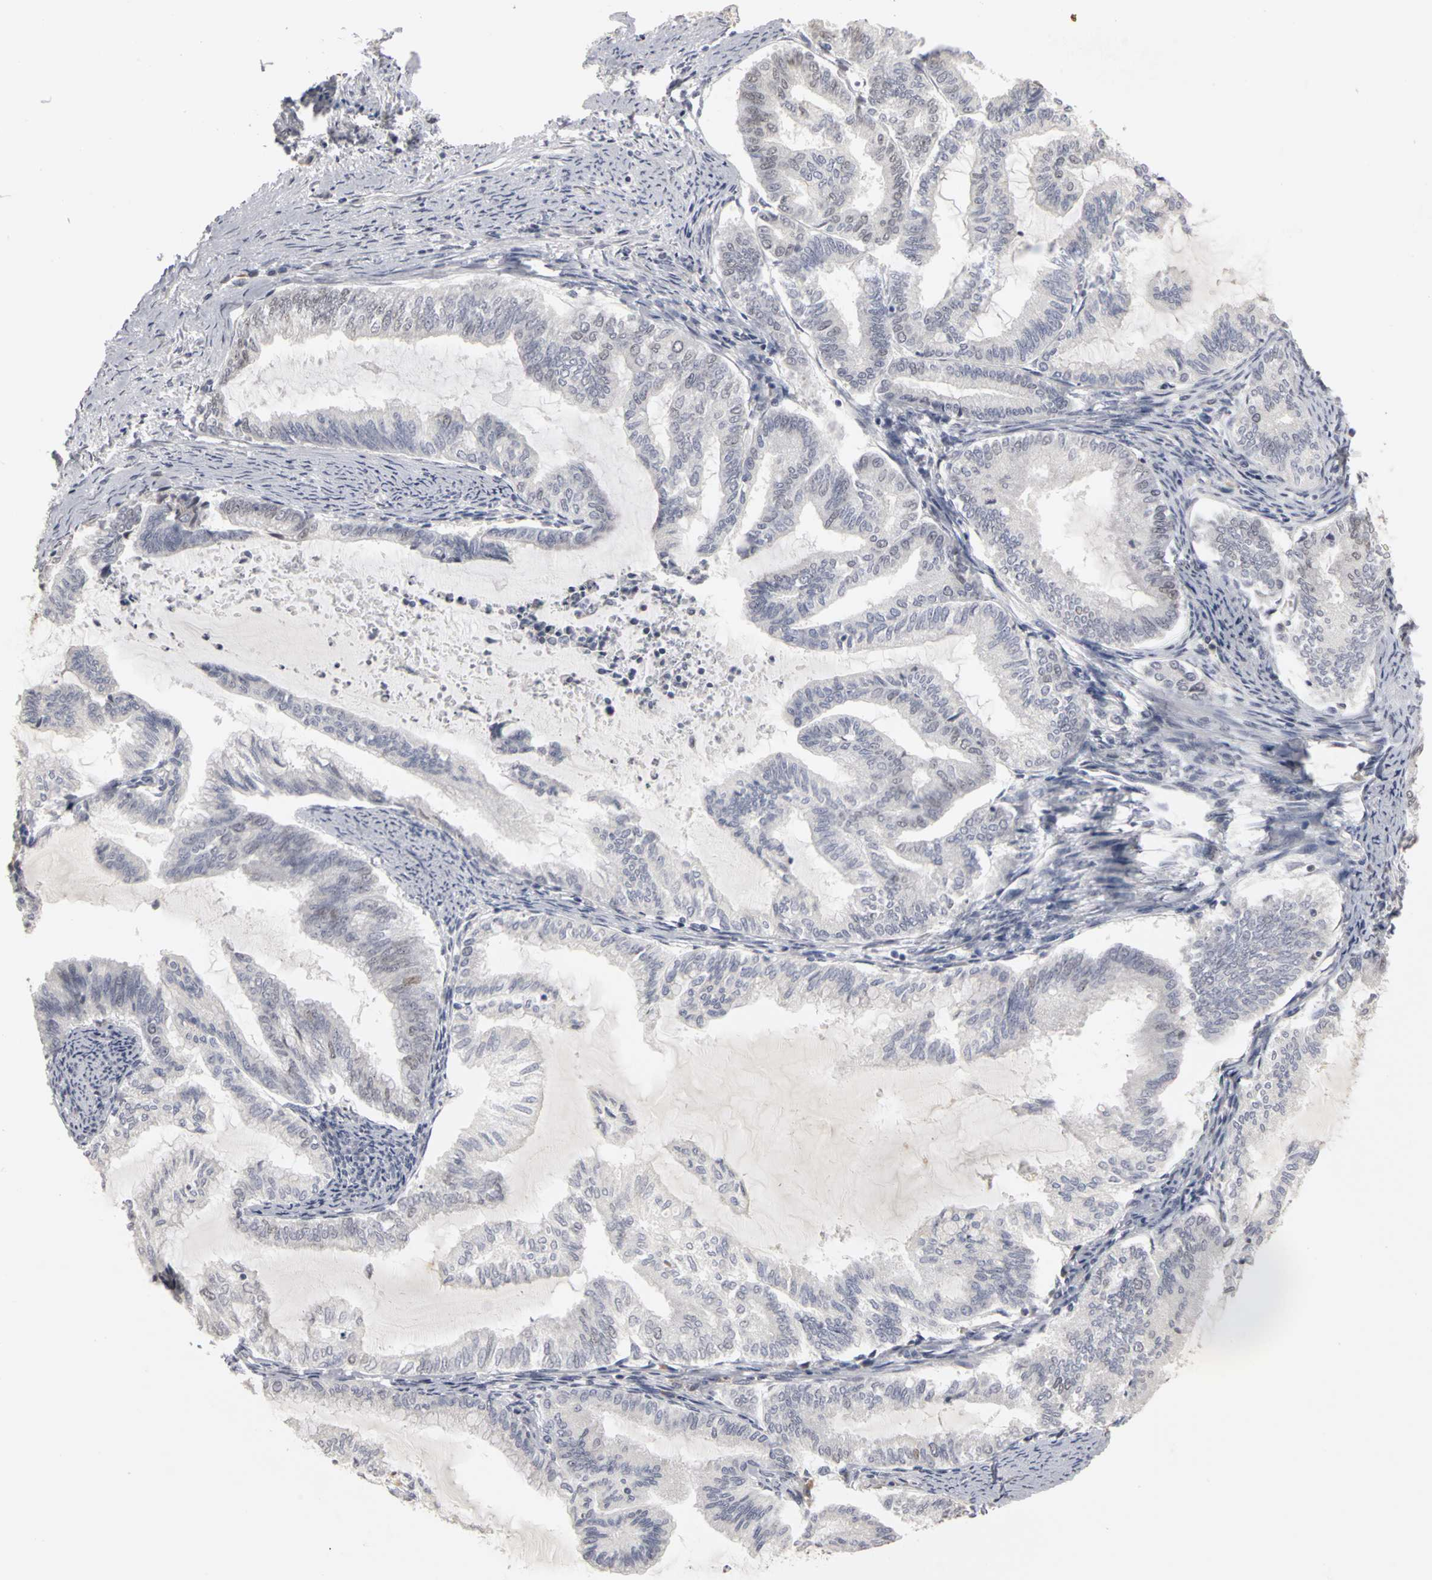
{"staining": {"intensity": "negative", "quantity": "none", "location": "none"}, "tissue": "endometrial cancer", "cell_type": "Tumor cells", "image_type": "cancer", "snomed": [{"axis": "morphology", "description": "Adenocarcinoma, NOS"}, {"axis": "topography", "description": "Endometrium"}], "caption": "Protein analysis of endometrial cancer exhibits no significant expression in tumor cells. (DAB (3,3'-diaminobenzidine) IHC, high magnification).", "gene": "MCM6", "patient": {"sex": "female", "age": 79}}